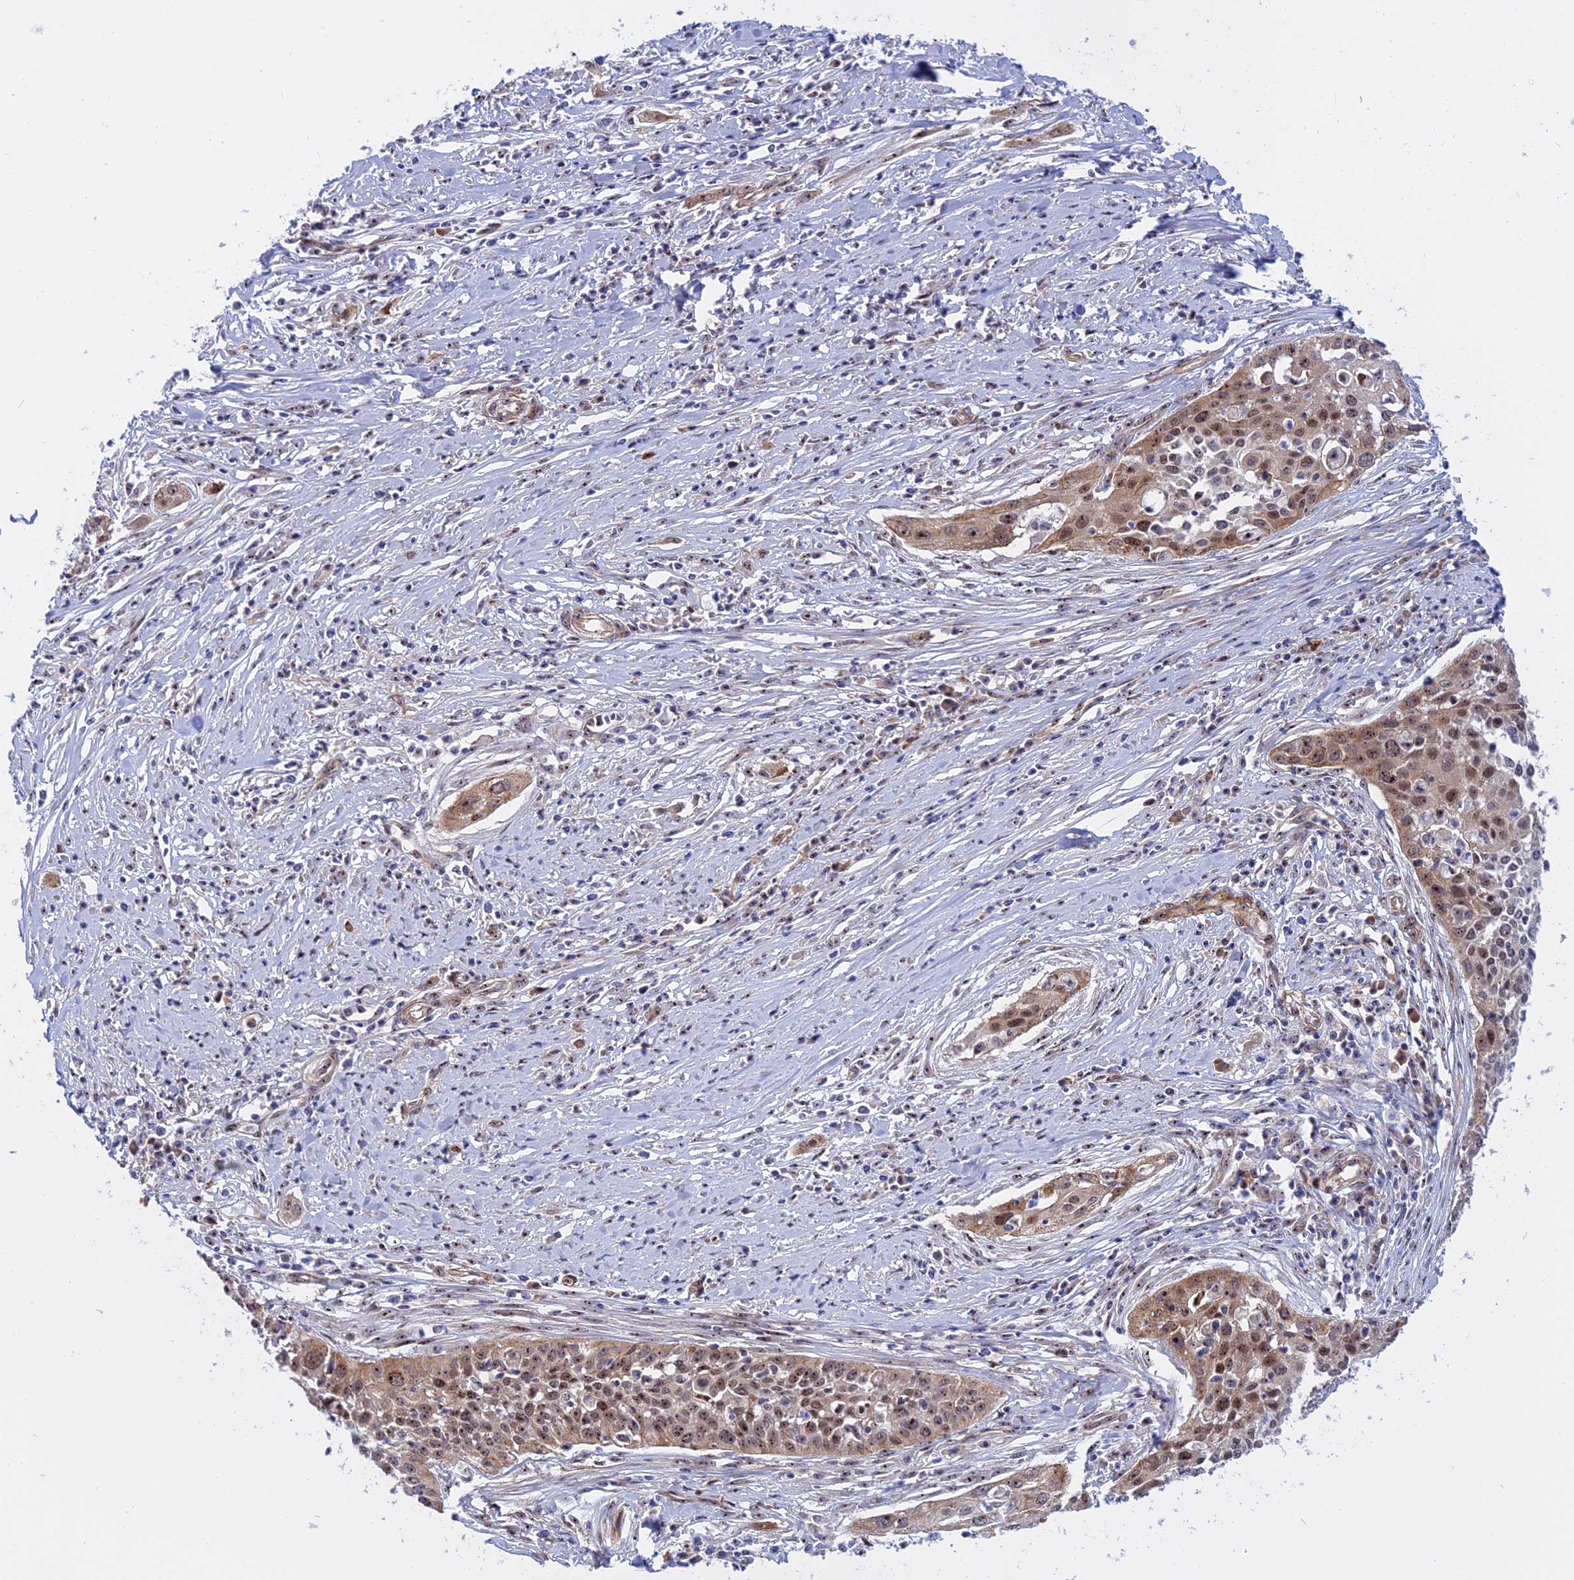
{"staining": {"intensity": "moderate", "quantity": ">75%", "location": "nuclear"}, "tissue": "cervical cancer", "cell_type": "Tumor cells", "image_type": "cancer", "snomed": [{"axis": "morphology", "description": "Squamous cell carcinoma, NOS"}, {"axis": "topography", "description": "Cervix"}], "caption": "A brown stain shows moderate nuclear expression of a protein in cervical cancer tumor cells.", "gene": "DBNDD1", "patient": {"sex": "female", "age": 34}}